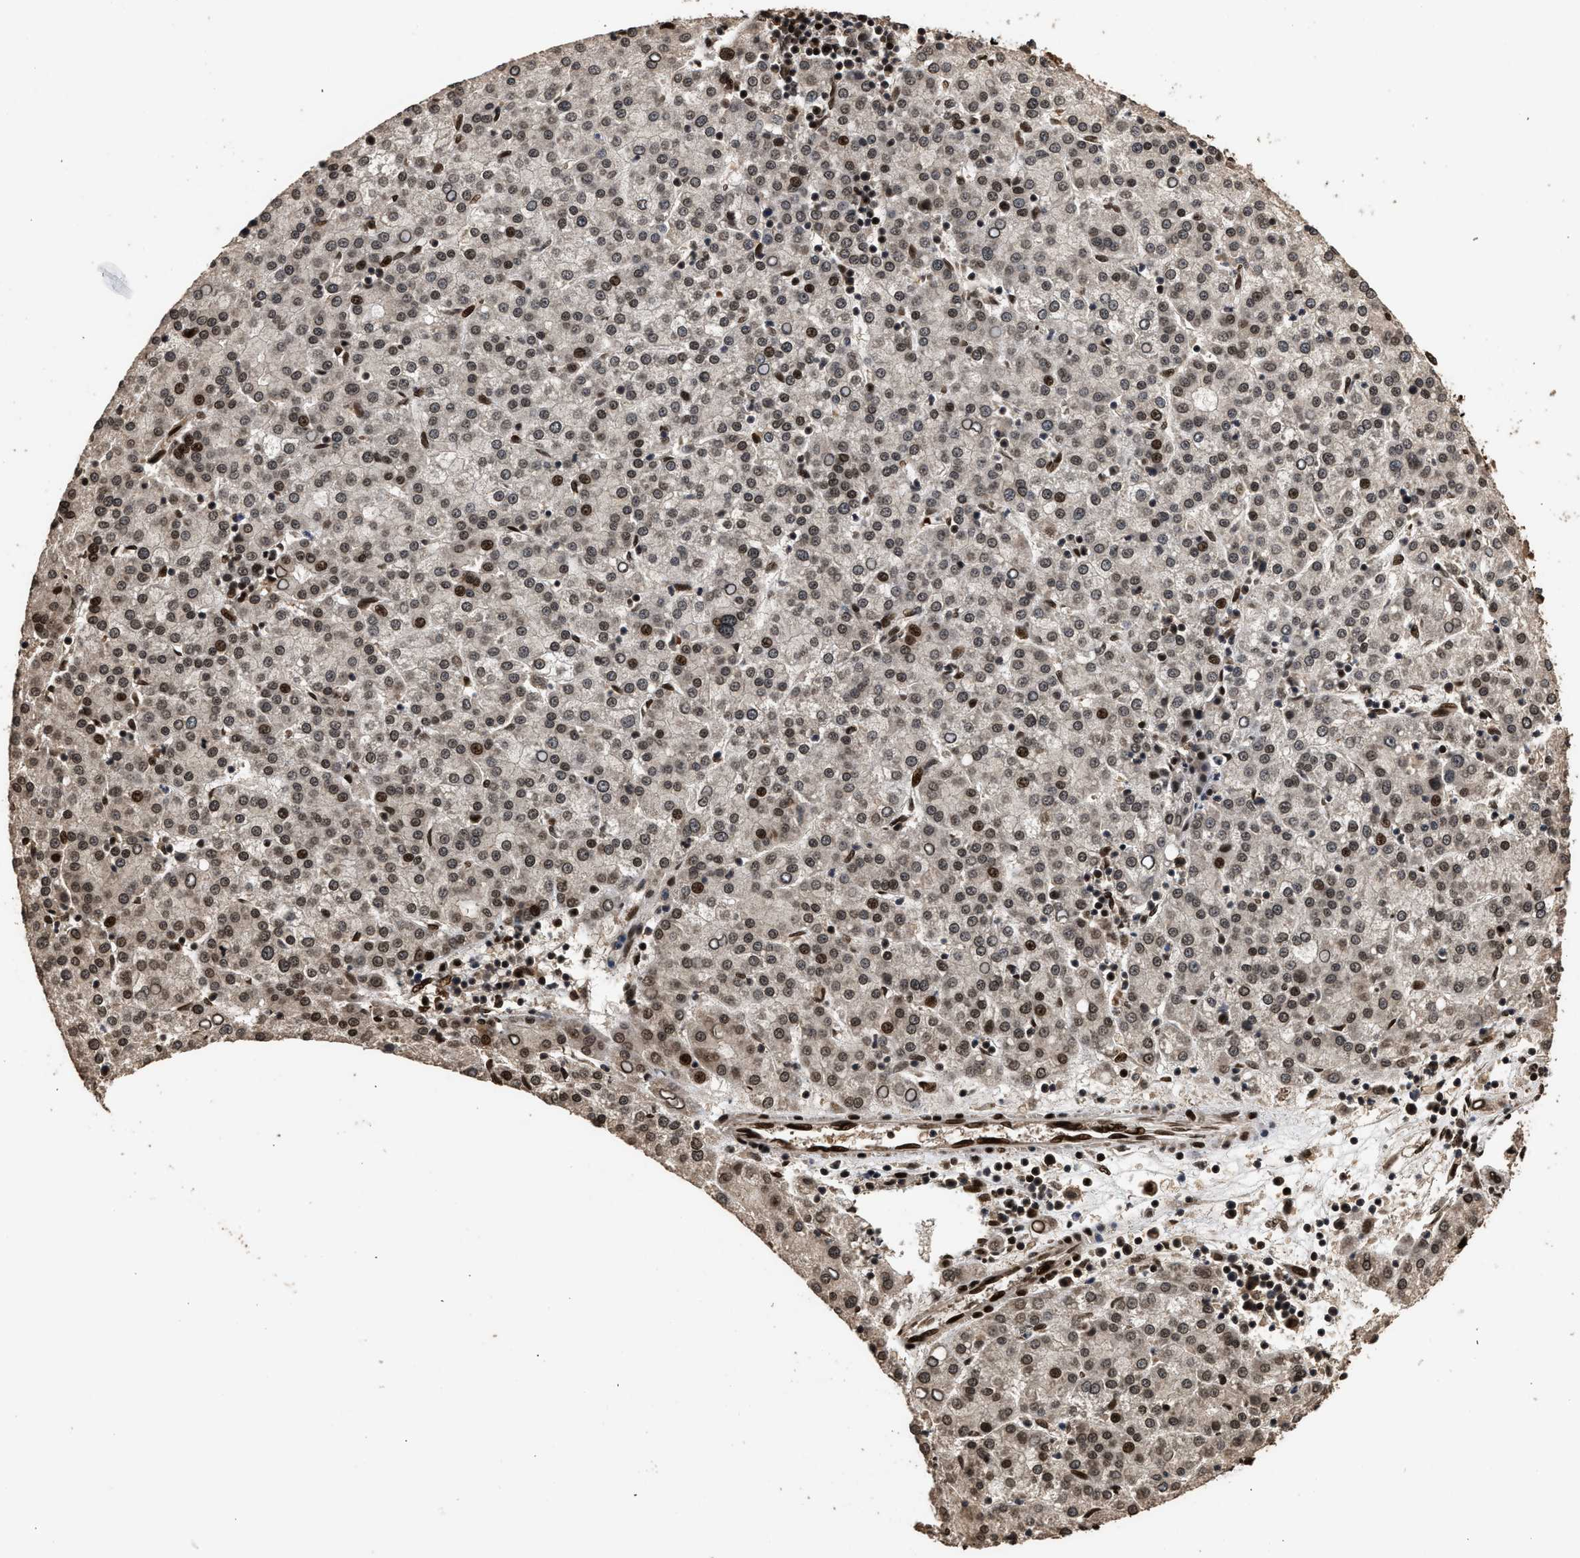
{"staining": {"intensity": "moderate", "quantity": "<25%", "location": "nuclear"}, "tissue": "liver cancer", "cell_type": "Tumor cells", "image_type": "cancer", "snomed": [{"axis": "morphology", "description": "Carcinoma, Hepatocellular, NOS"}, {"axis": "topography", "description": "Liver"}], "caption": "DAB immunohistochemical staining of liver cancer exhibits moderate nuclear protein expression in approximately <25% of tumor cells.", "gene": "PPP4R3B", "patient": {"sex": "female", "age": 58}}